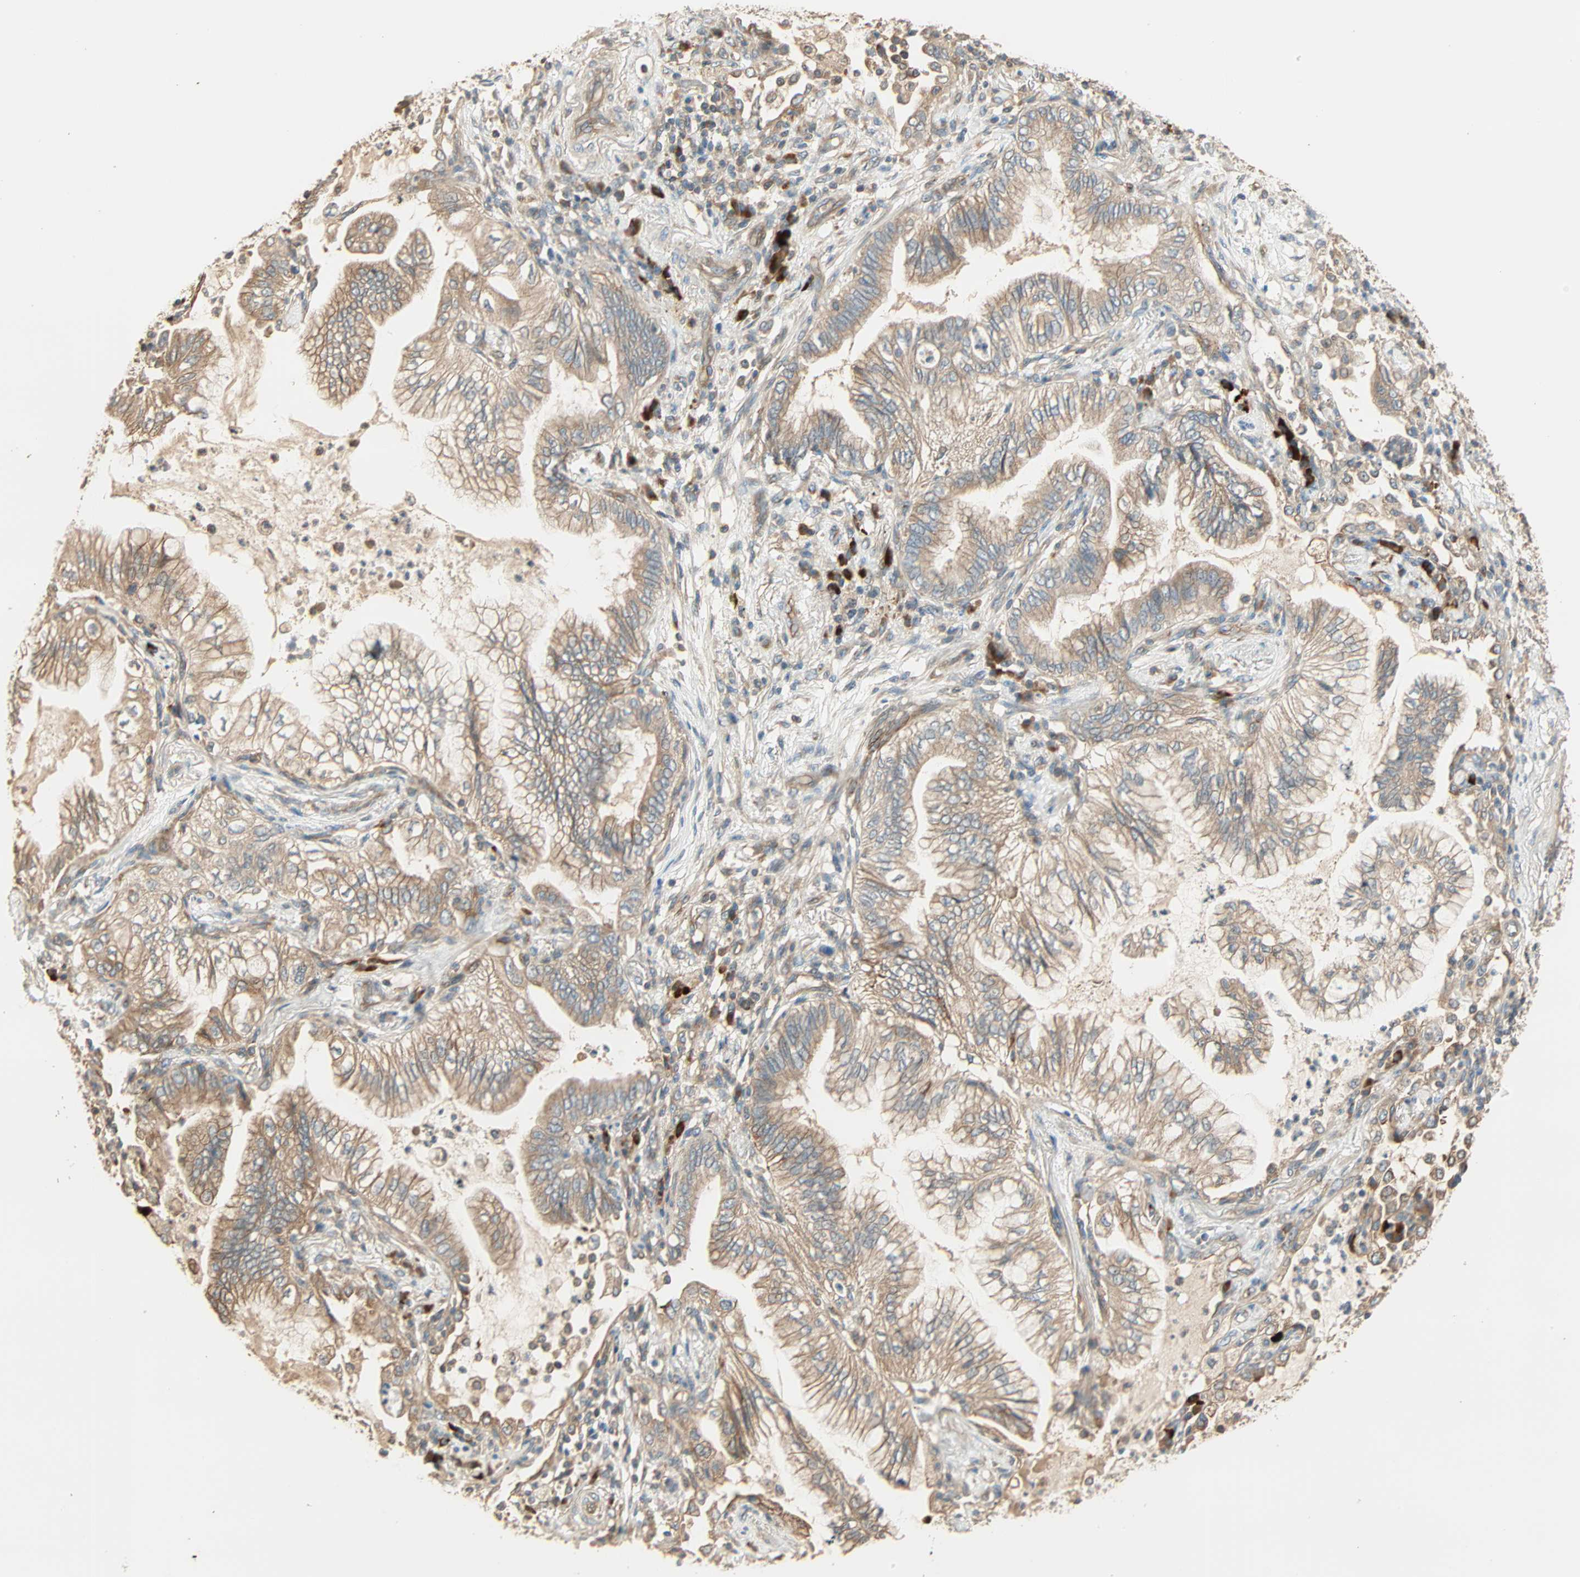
{"staining": {"intensity": "weak", "quantity": ">75%", "location": "cytoplasmic/membranous"}, "tissue": "lung cancer", "cell_type": "Tumor cells", "image_type": "cancer", "snomed": [{"axis": "morphology", "description": "Normal tissue, NOS"}, {"axis": "morphology", "description": "Adenocarcinoma, NOS"}, {"axis": "topography", "description": "Bronchus"}, {"axis": "topography", "description": "Lung"}], "caption": "A low amount of weak cytoplasmic/membranous staining is appreciated in about >75% of tumor cells in adenocarcinoma (lung) tissue.", "gene": "GALK1", "patient": {"sex": "female", "age": 70}}